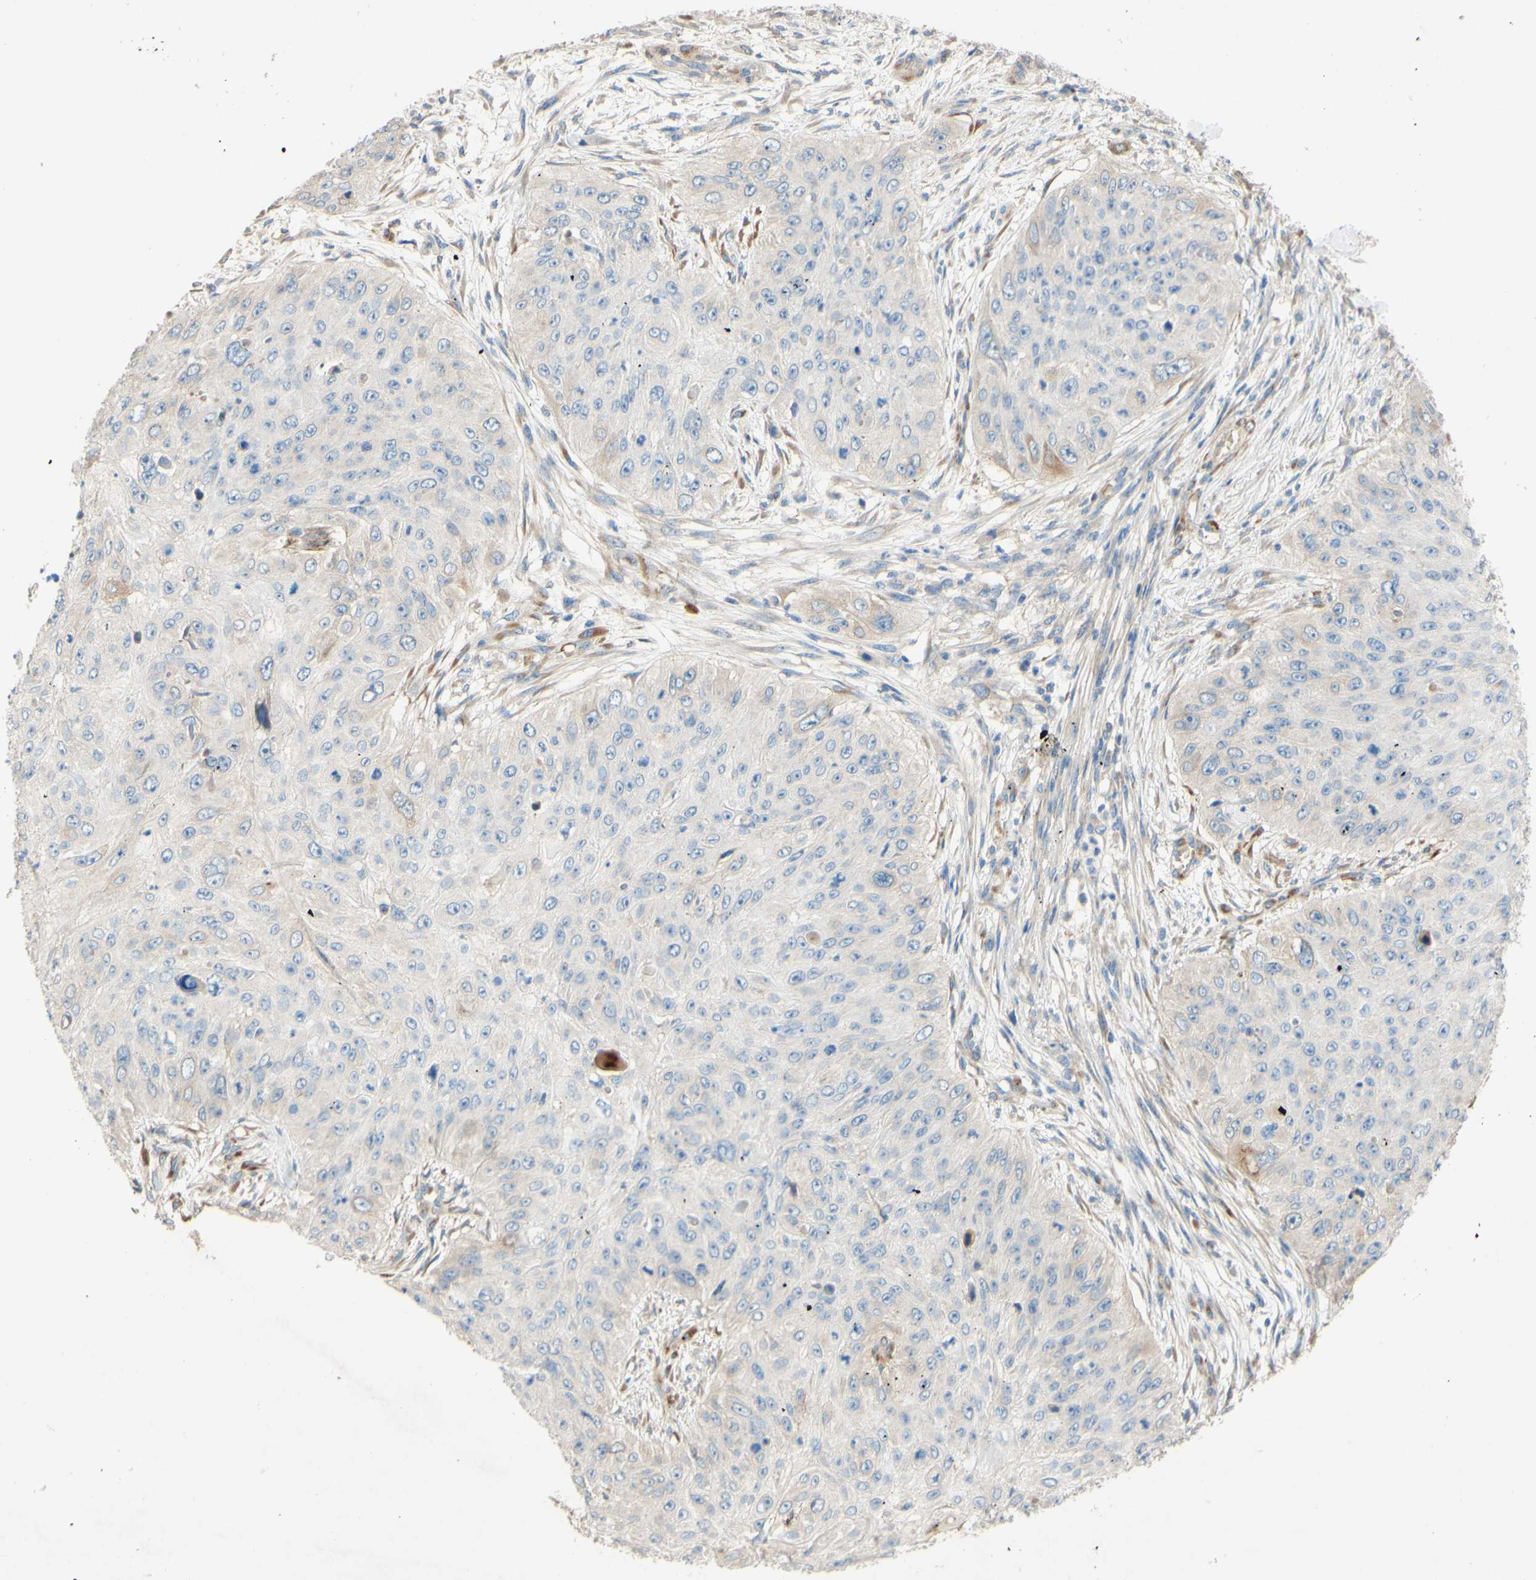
{"staining": {"intensity": "negative", "quantity": "none", "location": "none"}, "tissue": "skin cancer", "cell_type": "Tumor cells", "image_type": "cancer", "snomed": [{"axis": "morphology", "description": "Squamous cell carcinoma, NOS"}, {"axis": "topography", "description": "Skin"}], "caption": "The immunohistochemistry micrograph has no significant positivity in tumor cells of squamous cell carcinoma (skin) tissue. (DAB (3,3'-diaminobenzidine) immunohistochemistry, high magnification).", "gene": "DKK3", "patient": {"sex": "female", "age": 80}}